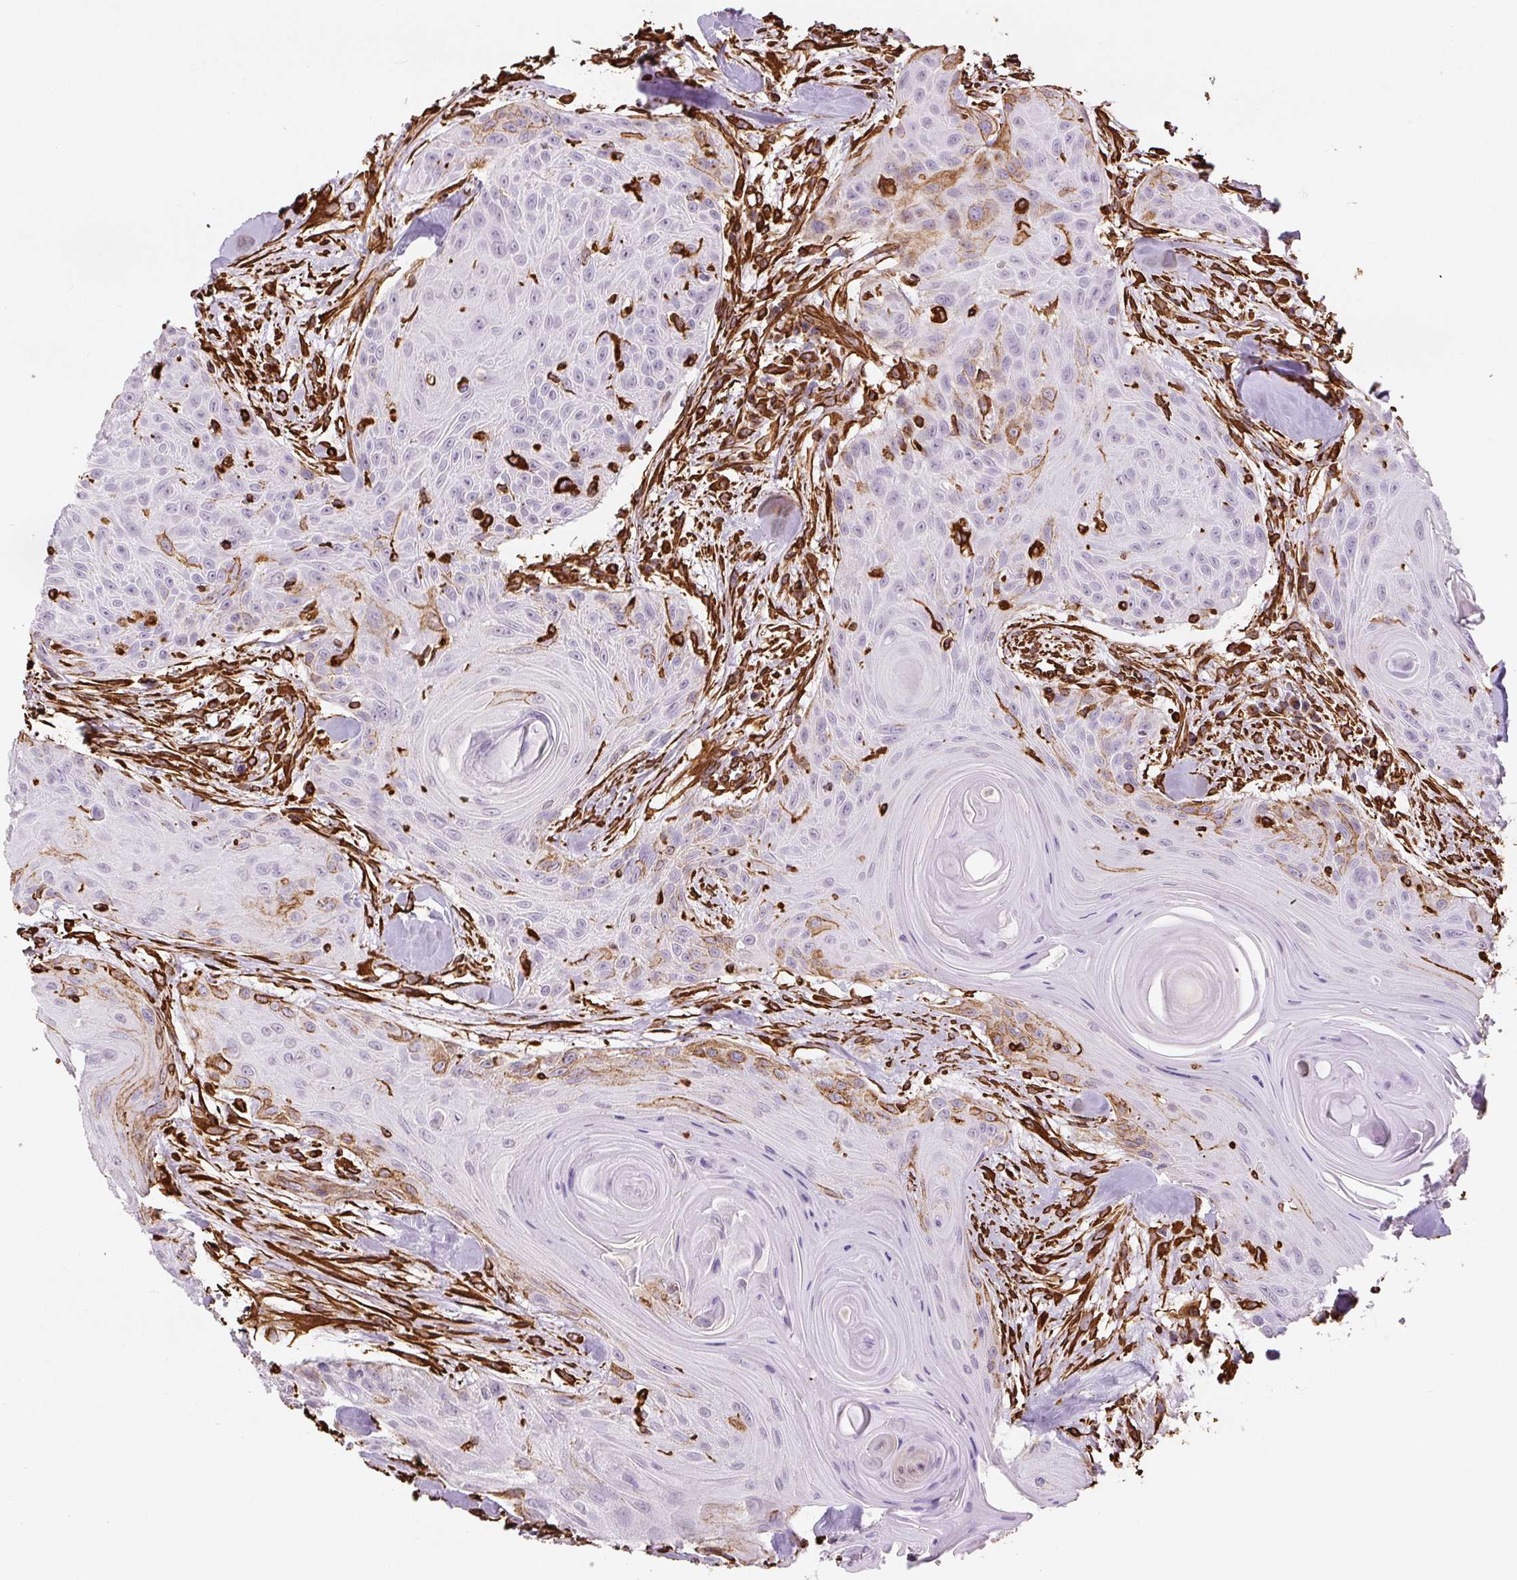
{"staining": {"intensity": "moderate", "quantity": "<25%", "location": "cytoplasmic/membranous"}, "tissue": "head and neck cancer", "cell_type": "Tumor cells", "image_type": "cancer", "snomed": [{"axis": "morphology", "description": "Squamous cell carcinoma, NOS"}, {"axis": "topography", "description": "Lymph node"}, {"axis": "topography", "description": "Salivary gland"}, {"axis": "topography", "description": "Head-Neck"}], "caption": "Moderate cytoplasmic/membranous positivity for a protein is identified in approximately <25% of tumor cells of squamous cell carcinoma (head and neck) using immunohistochemistry (IHC).", "gene": "VIM", "patient": {"sex": "female", "age": 74}}